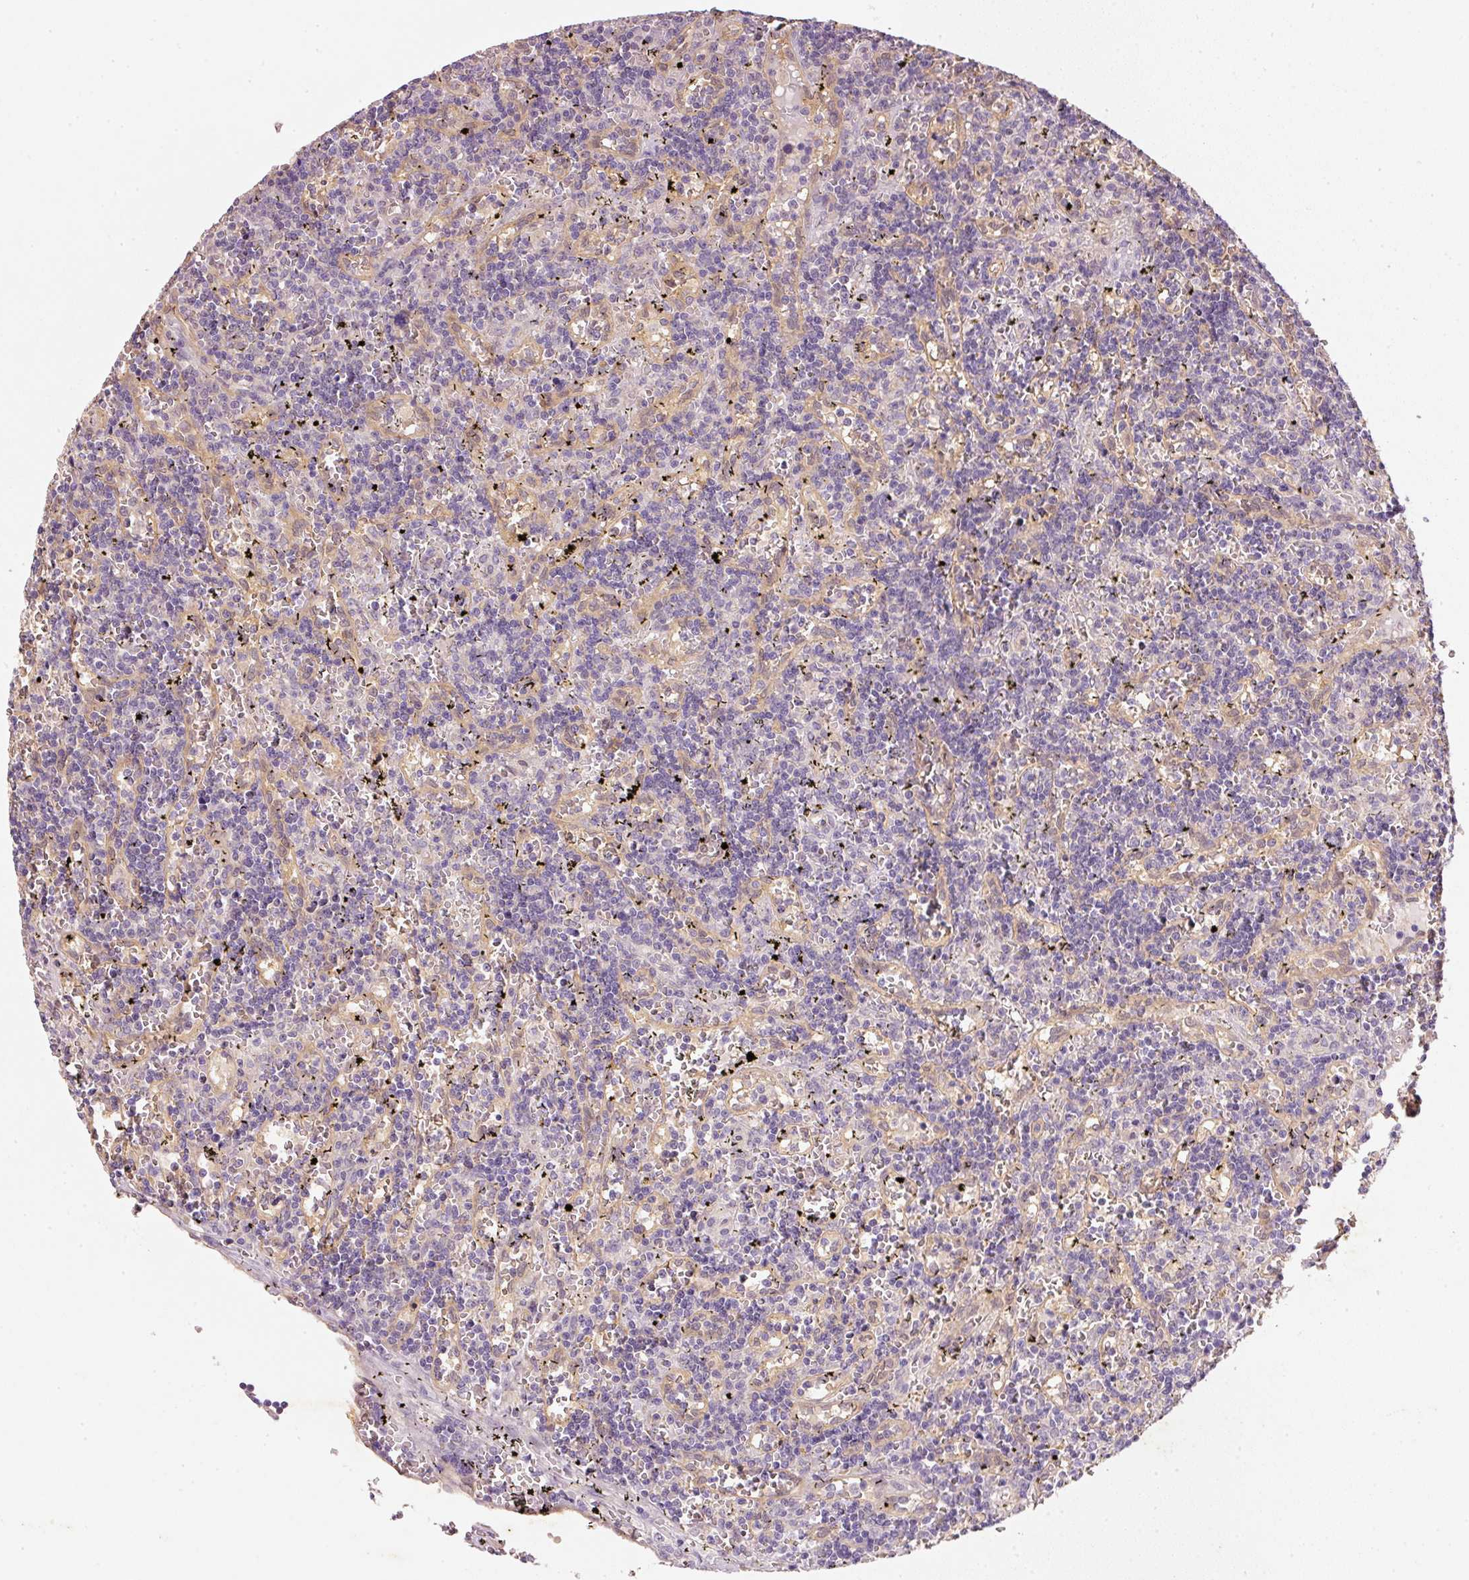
{"staining": {"intensity": "negative", "quantity": "none", "location": "none"}, "tissue": "lymphoma", "cell_type": "Tumor cells", "image_type": "cancer", "snomed": [{"axis": "morphology", "description": "Malignant lymphoma, non-Hodgkin's type, Low grade"}, {"axis": "topography", "description": "Spleen"}], "caption": "DAB (3,3'-diaminobenzidine) immunohistochemical staining of lymphoma exhibits no significant expression in tumor cells. (DAB IHC, high magnification).", "gene": "RGL2", "patient": {"sex": "male", "age": 60}}